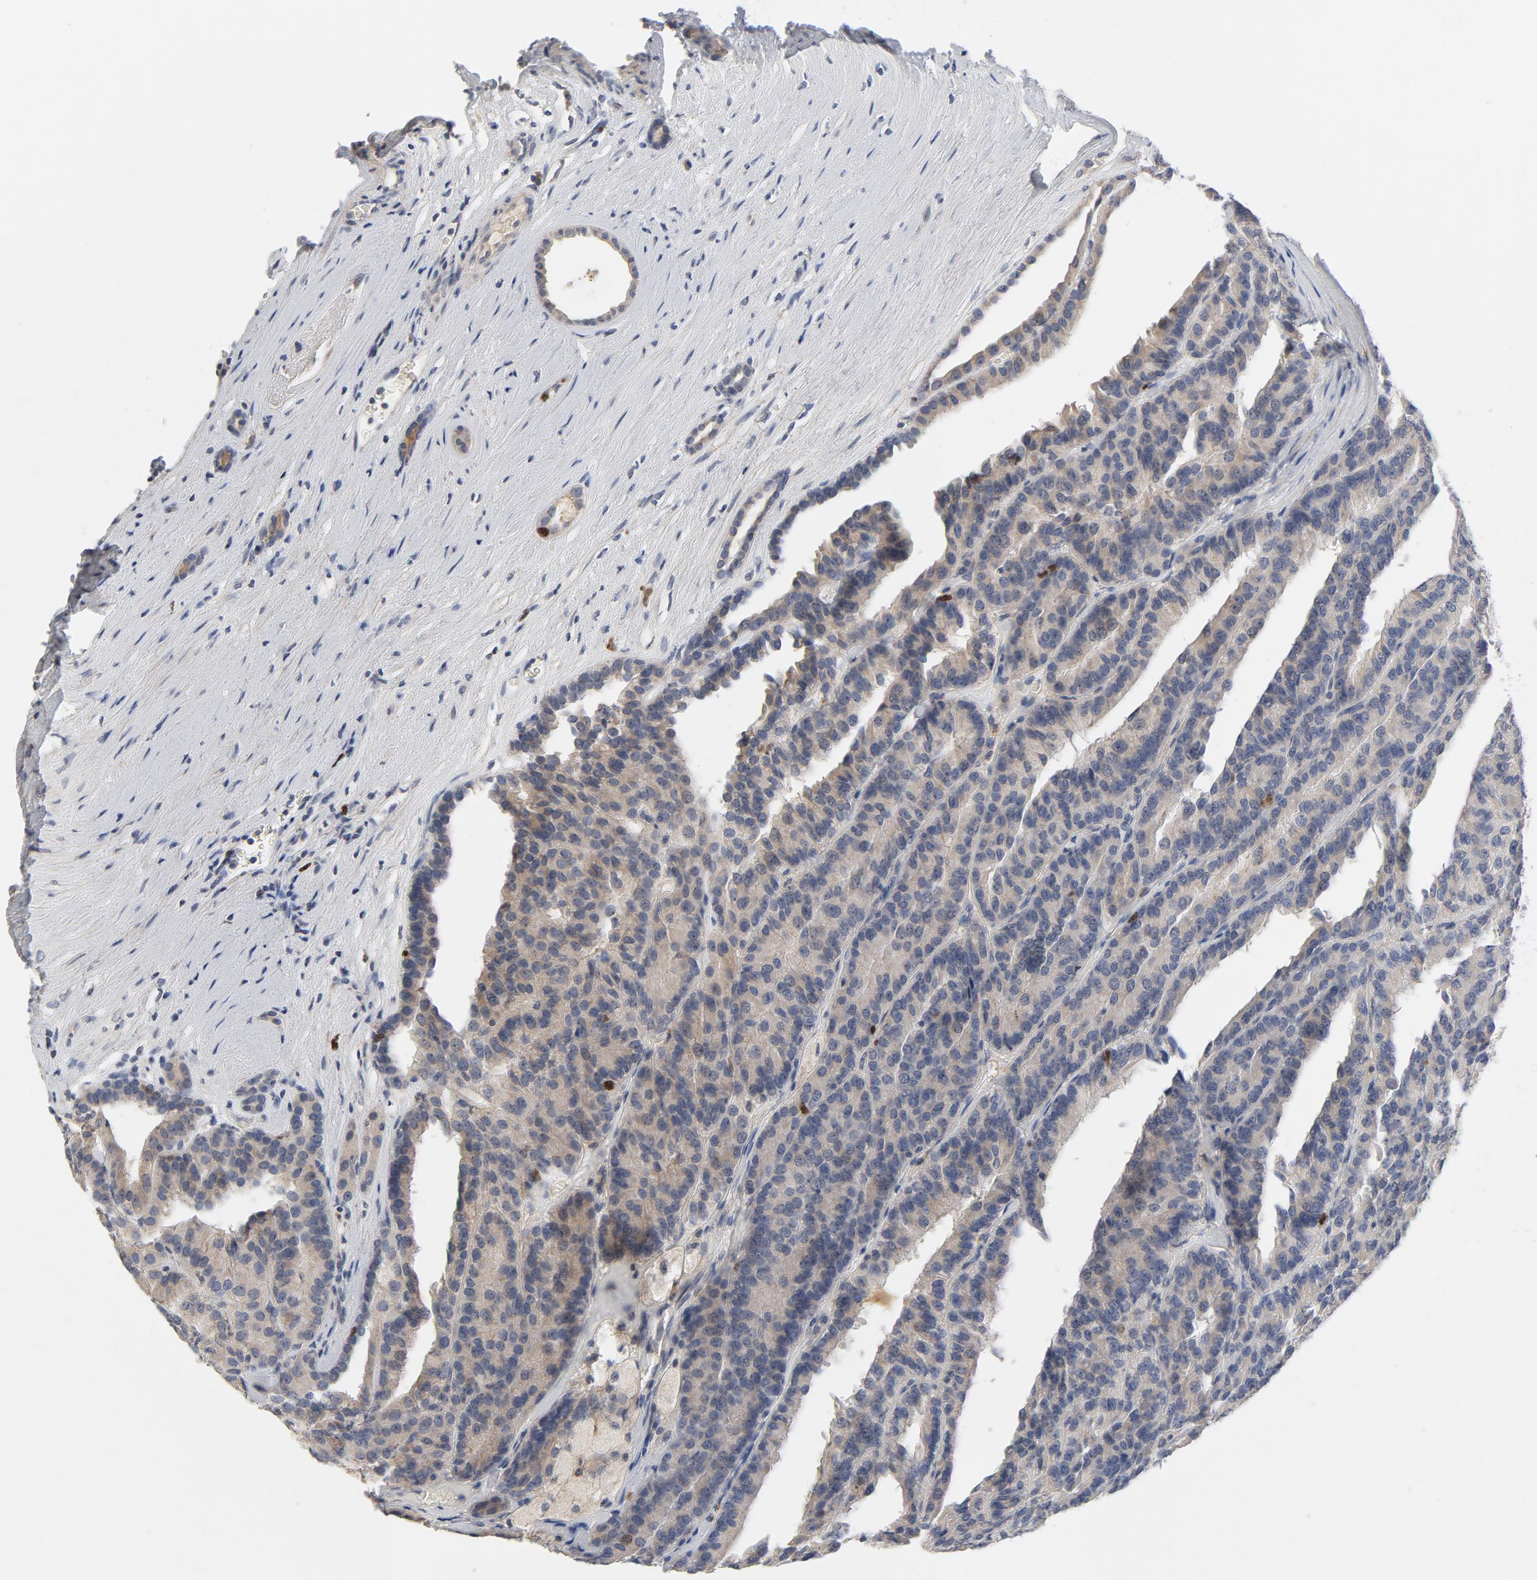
{"staining": {"intensity": "weak", "quantity": ">75%", "location": "cytoplasmic/membranous"}, "tissue": "renal cancer", "cell_type": "Tumor cells", "image_type": "cancer", "snomed": [{"axis": "morphology", "description": "Adenocarcinoma, NOS"}, {"axis": "topography", "description": "Kidney"}], "caption": "Immunohistochemical staining of human renal adenocarcinoma demonstrates weak cytoplasmic/membranous protein positivity in about >75% of tumor cells. (DAB IHC with brightfield microscopy, high magnification).", "gene": "BIRC5", "patient": {"sex": "male", "age": 46}}